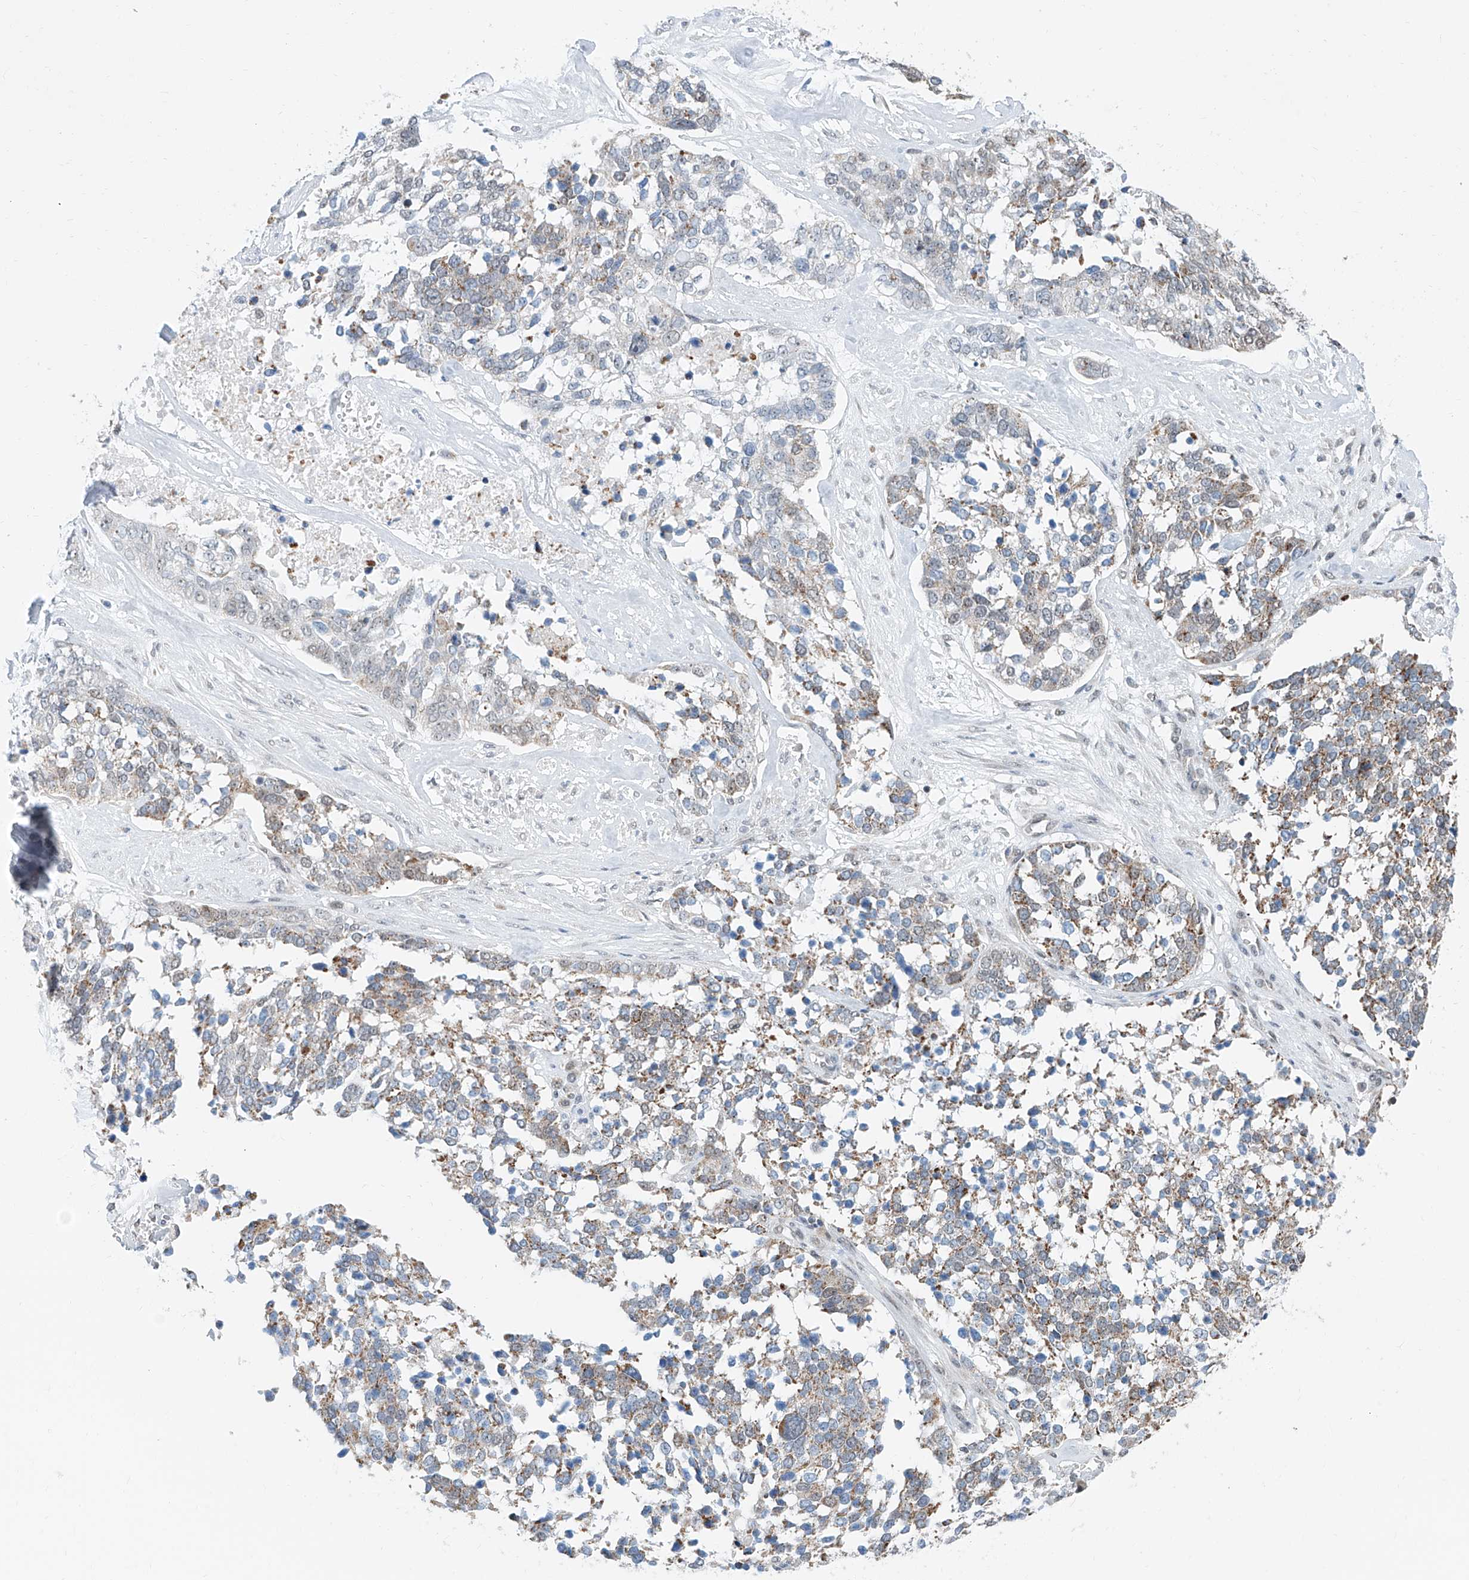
{"staining": {"intensity": "moderate", "quantity": ">75%", "location": "cytoplasmic/membranous"}, "tissue": "ovarian cancer", "cell_type": "Tumor cells", "image_type": "cancer", "snomed": [{"axis": "morphology", "description": "Cystadenocarcinoma, serous, NOS"}, {"axis": "topography", "description": "Ovary"}], "caption": "A micrograph of human ovarian cancer (serous cystadenocarcinoma) stained for a protein demonstrates moderate cytoplasmic/membranous brown staining in tumor cells. Nuclei are stained in blue.", "gene": "SDE2", "patient": {"sex": "female", "age": 44}}